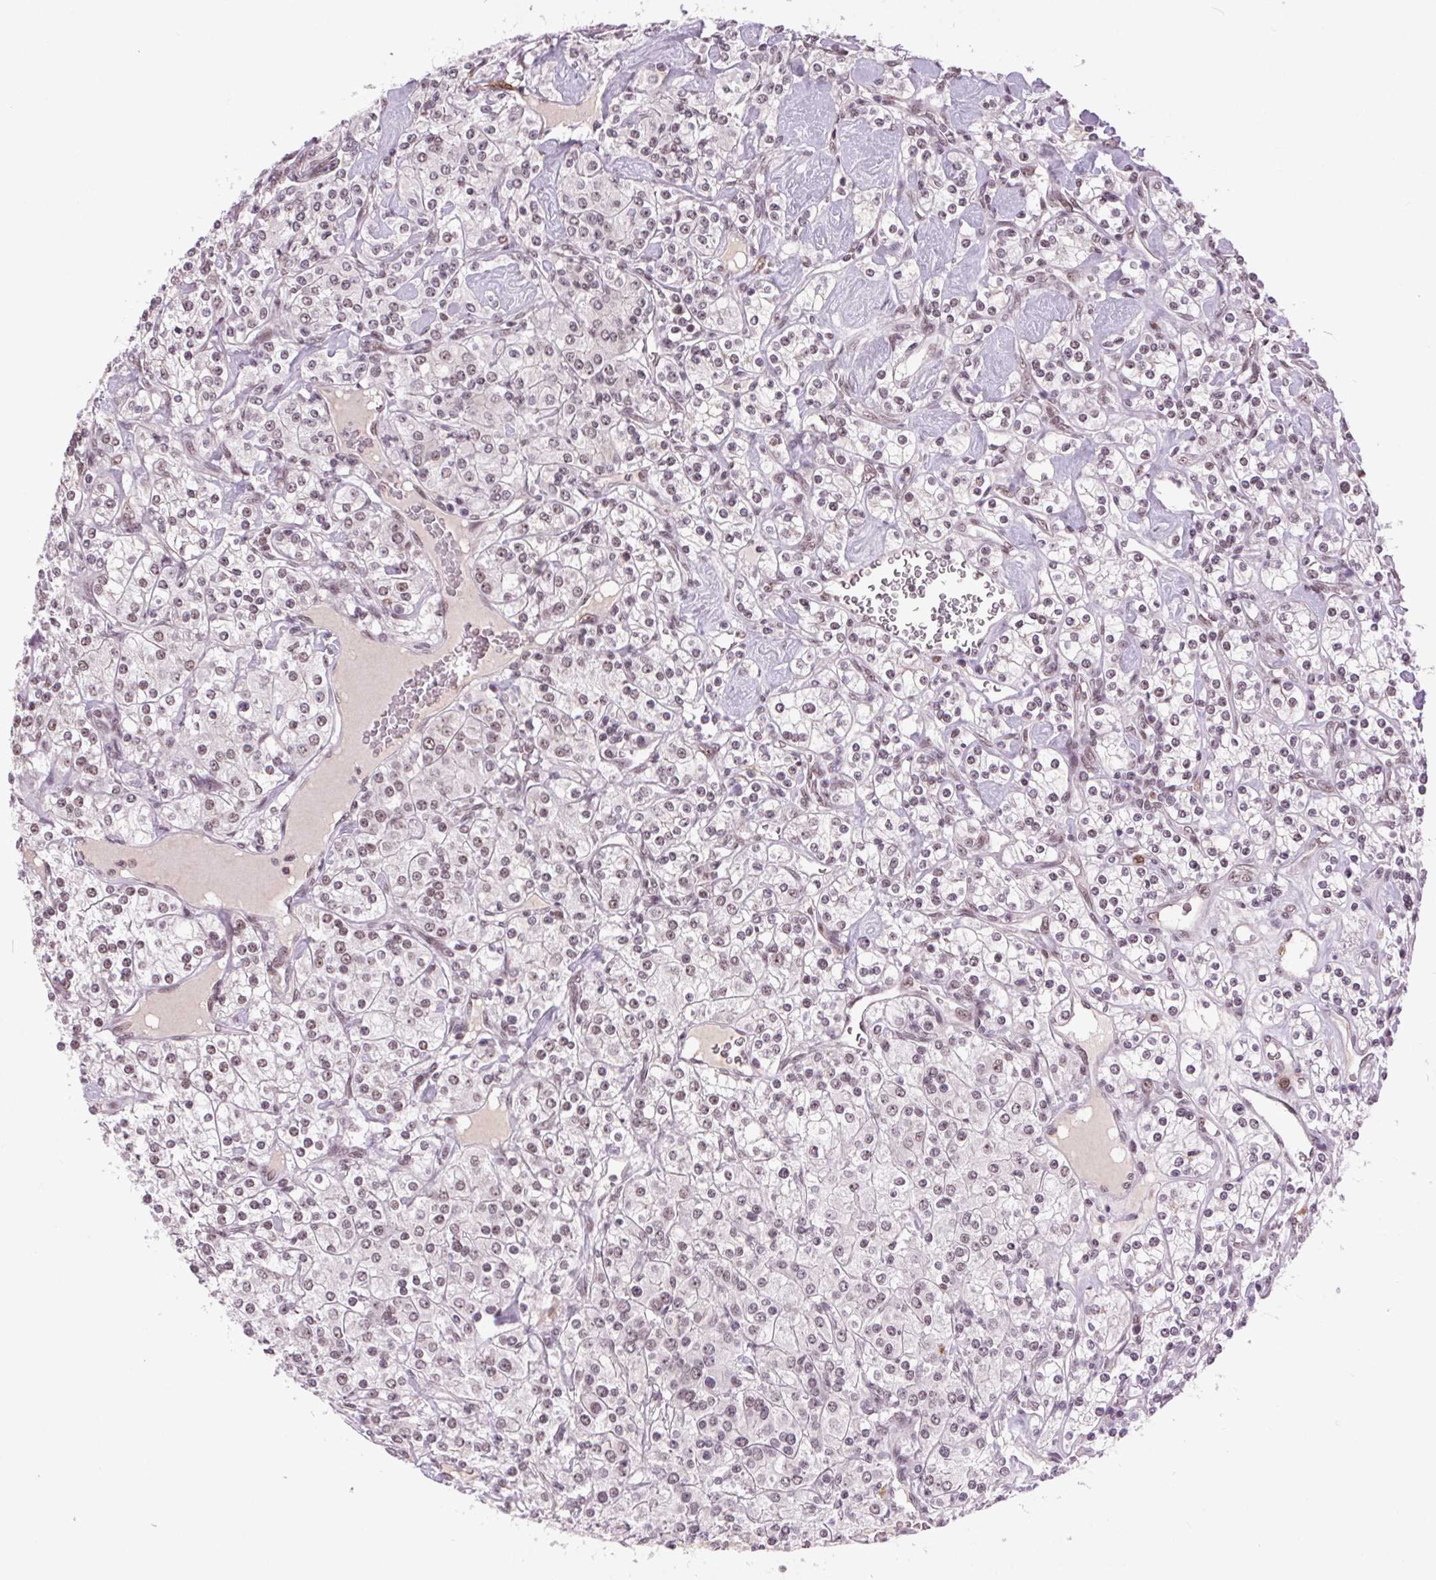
{"staining": {"intensity": "weak", "quantity": "25%-75%", "location": "nuclear"}, "tissue": "renal cancer", "cell_type": "Tumor cells", "image_type": "cancer", "snomed": [{"axis": "morphology", "description": "Adenocarcinoma, NOS"}, {"axis": "topography", "description": "Kidney"}], "caption": "Immunohistochemistry (IHC) histopathology image of human adenocarcinoma (renal) stained for a protein (brown), which demonstrates low levels of weak nuclear positivity in approximately 25%-75% of tumor cells.", "gene": "CD2BP2", "patient": {"sex": "male", "age": 77}}